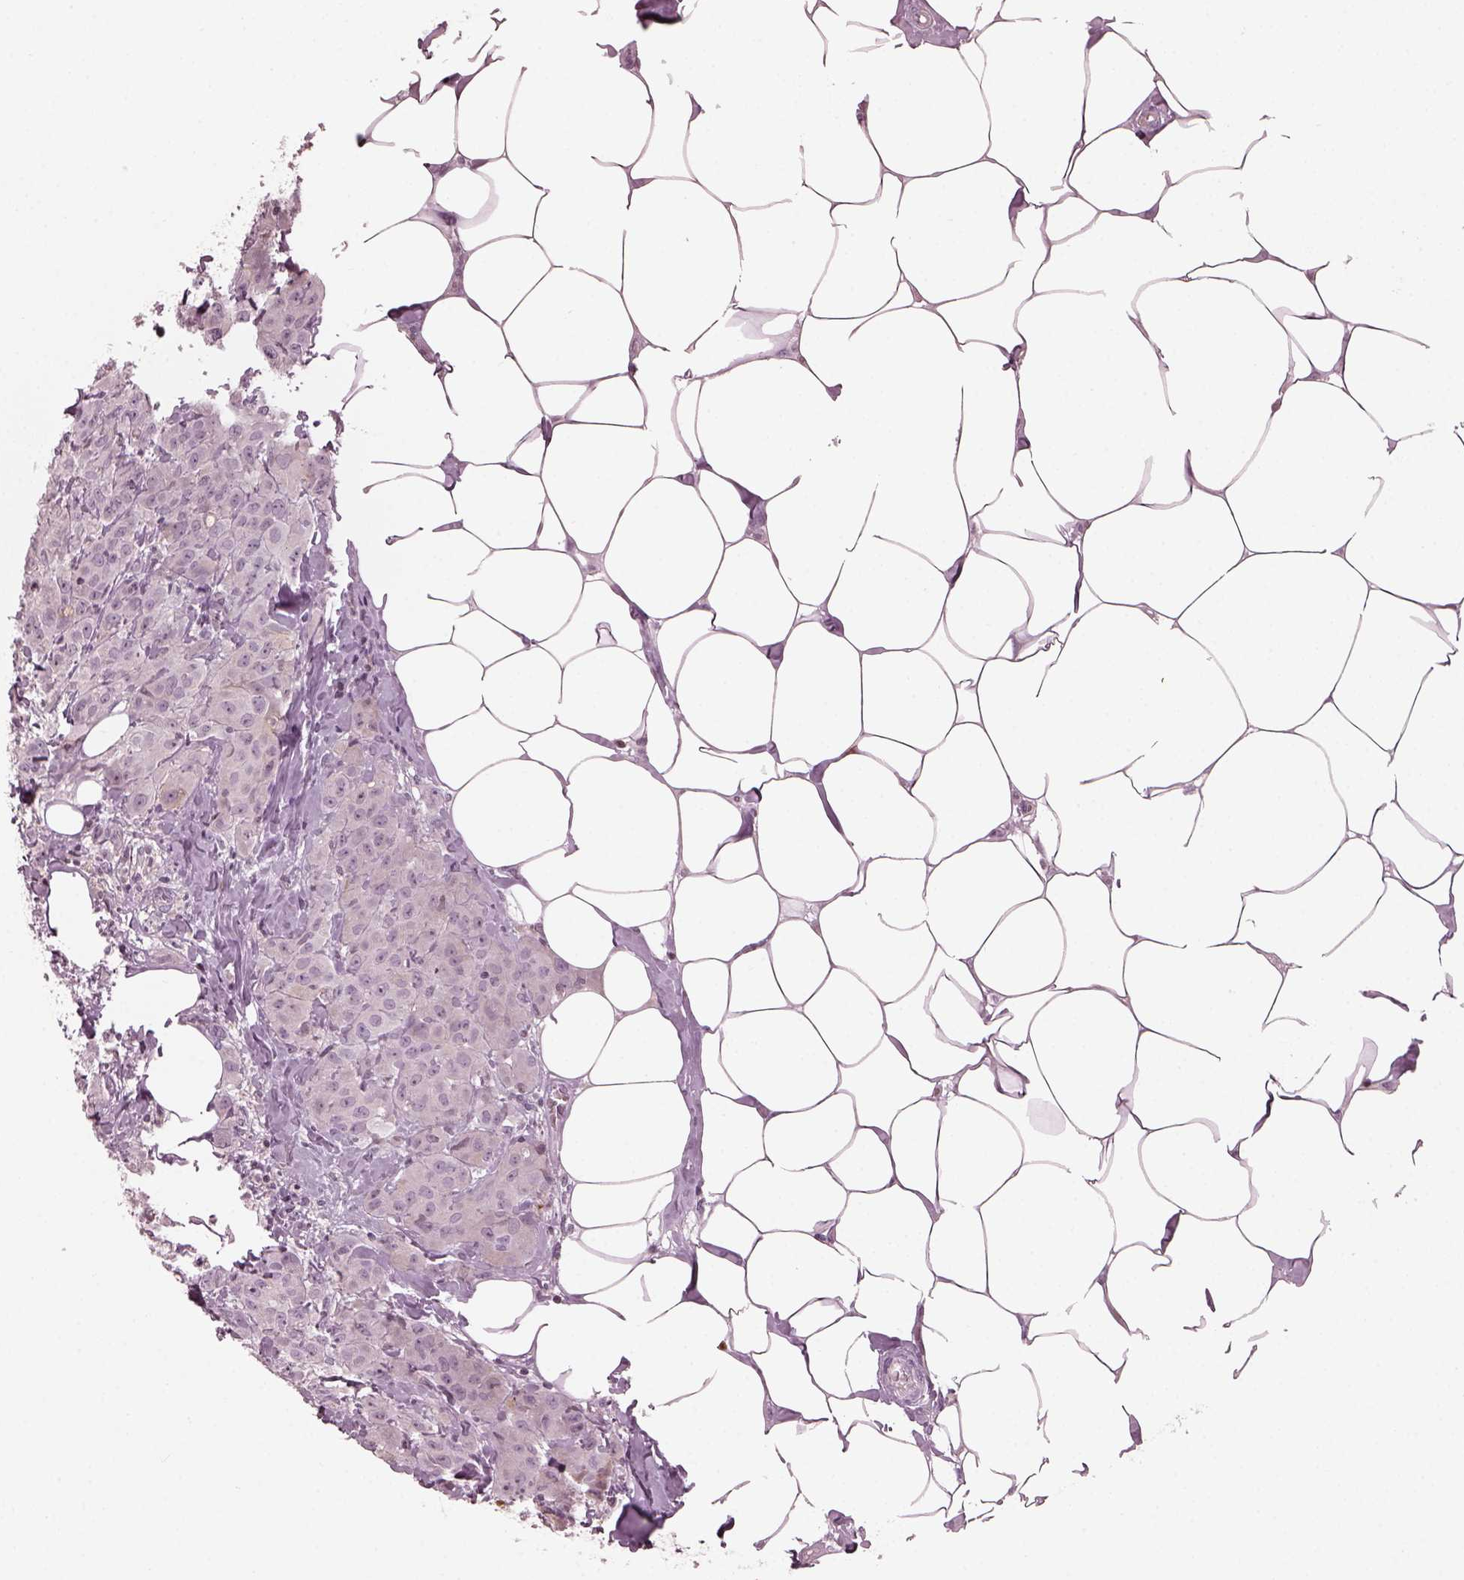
{"staining": {"intensity": "negative", "quantity": "none", "location": "none"}, "tissue": "breast cancer", "cell_type": "Tumor cells", "image_type": "cancer", "snomed": [{"axis": "morphology", "description": "Normal tissue, NOS"}, {"axis": "morphology", "description": "Duct carcinoma"}, {"axis": "topography", "description": "Breast"}], "caption": "Immunohistochemical staining of human breast cancer (intraductal carcinoma) displays no significant positivity in tumor cells.", "gene": "BFSP1", "patient": {"sex": "female", "age": 43}}